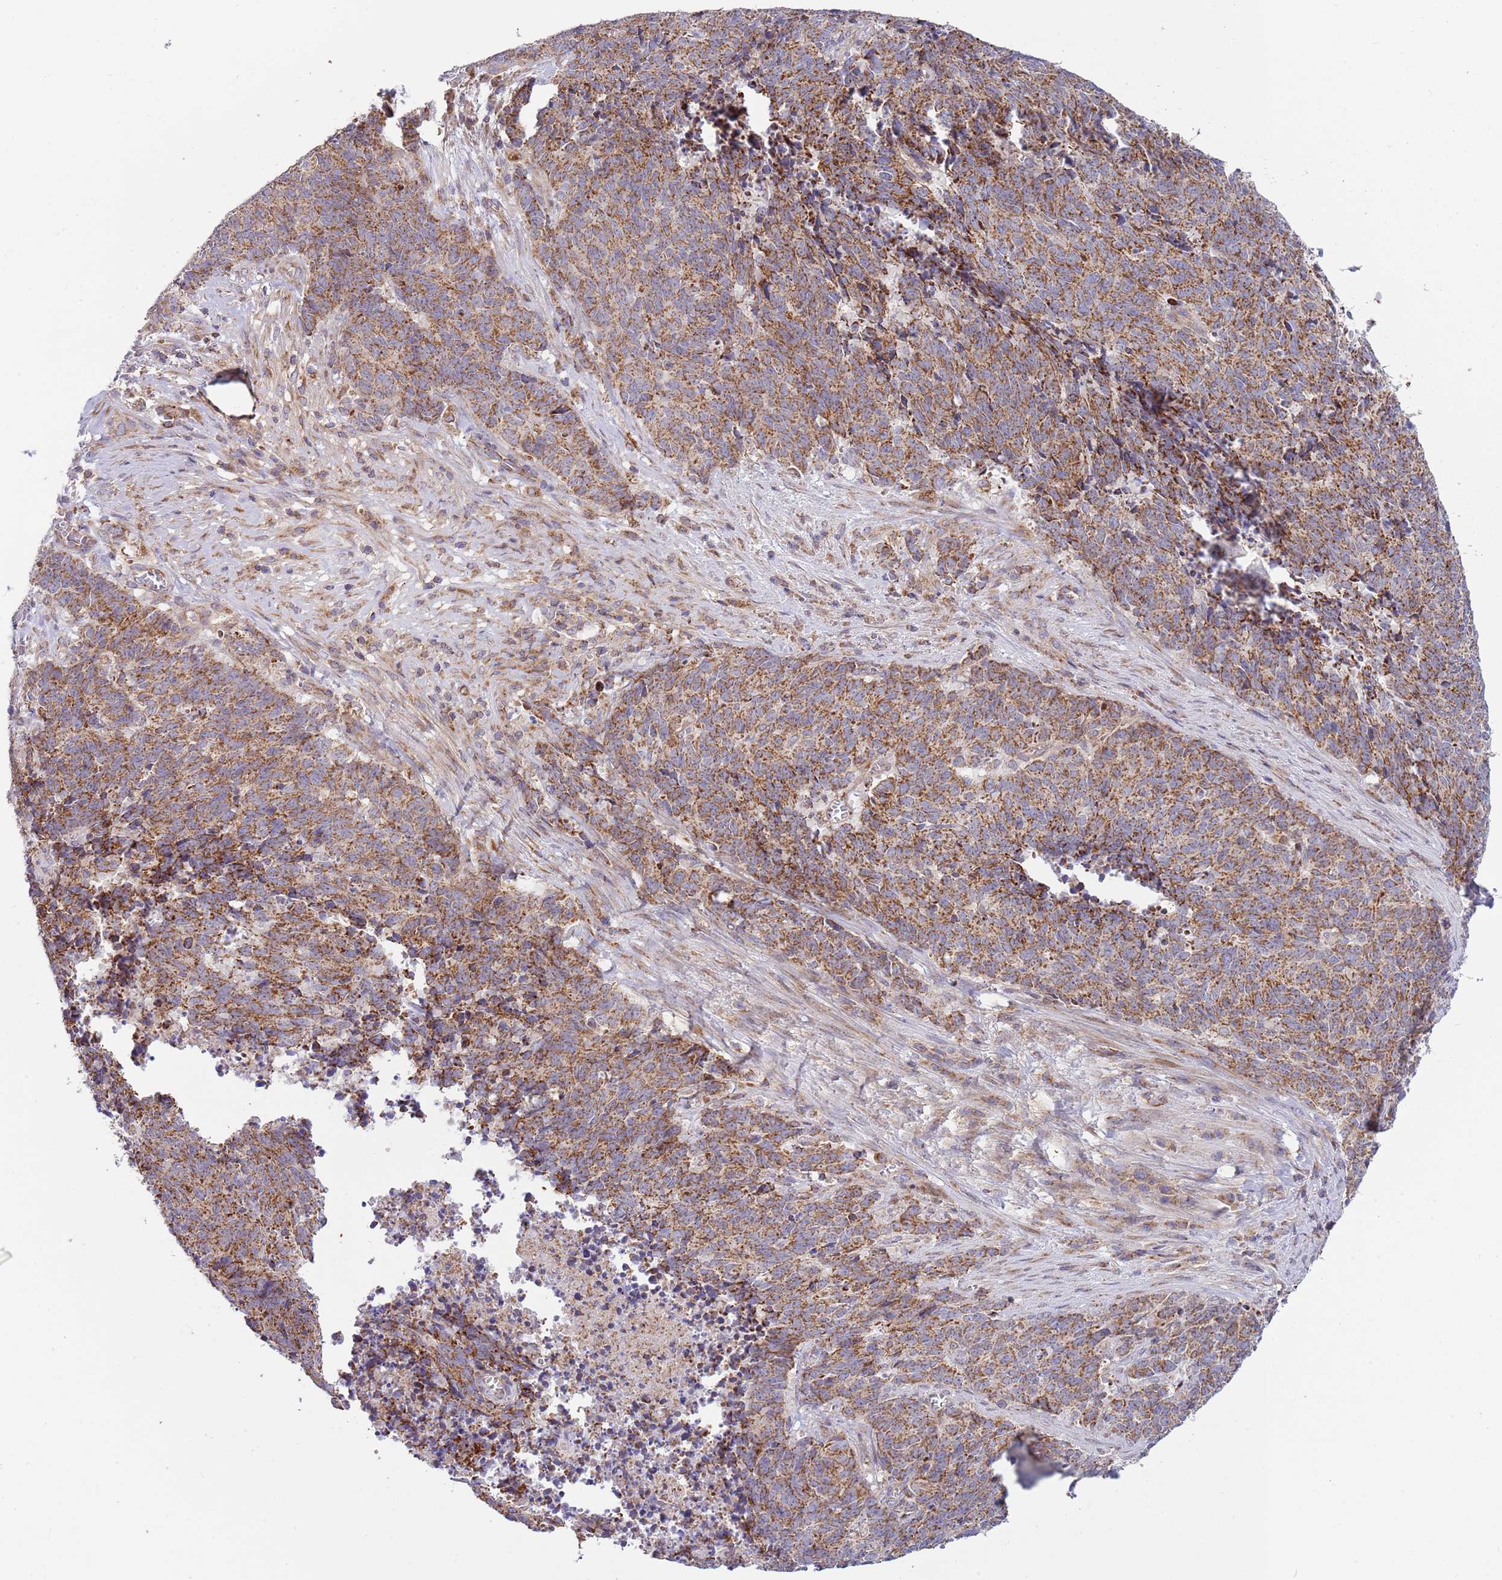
{"staining": {"intensity": "moderate", "quantity": ">75%", "location": "cytoplasmic/membranous"}, "tissue": "cervical cancer", "cell_type": "Tumor cells", "image_type": "cancer", "snomed": [{"axis": "morphology", "description": "Squamous cell carcinoma, NOS"}, {"axis": "topography", "description": "Cervix"}], "caption": "Immunohistochemistry of human cervical squamous cell carcinoma displays medium levels of moderate cytoplasmic/membranous positivity in approximately >75% of tumor cells.", "gene": "IRS4", "patient": {"sex": "female", "age": 29}}